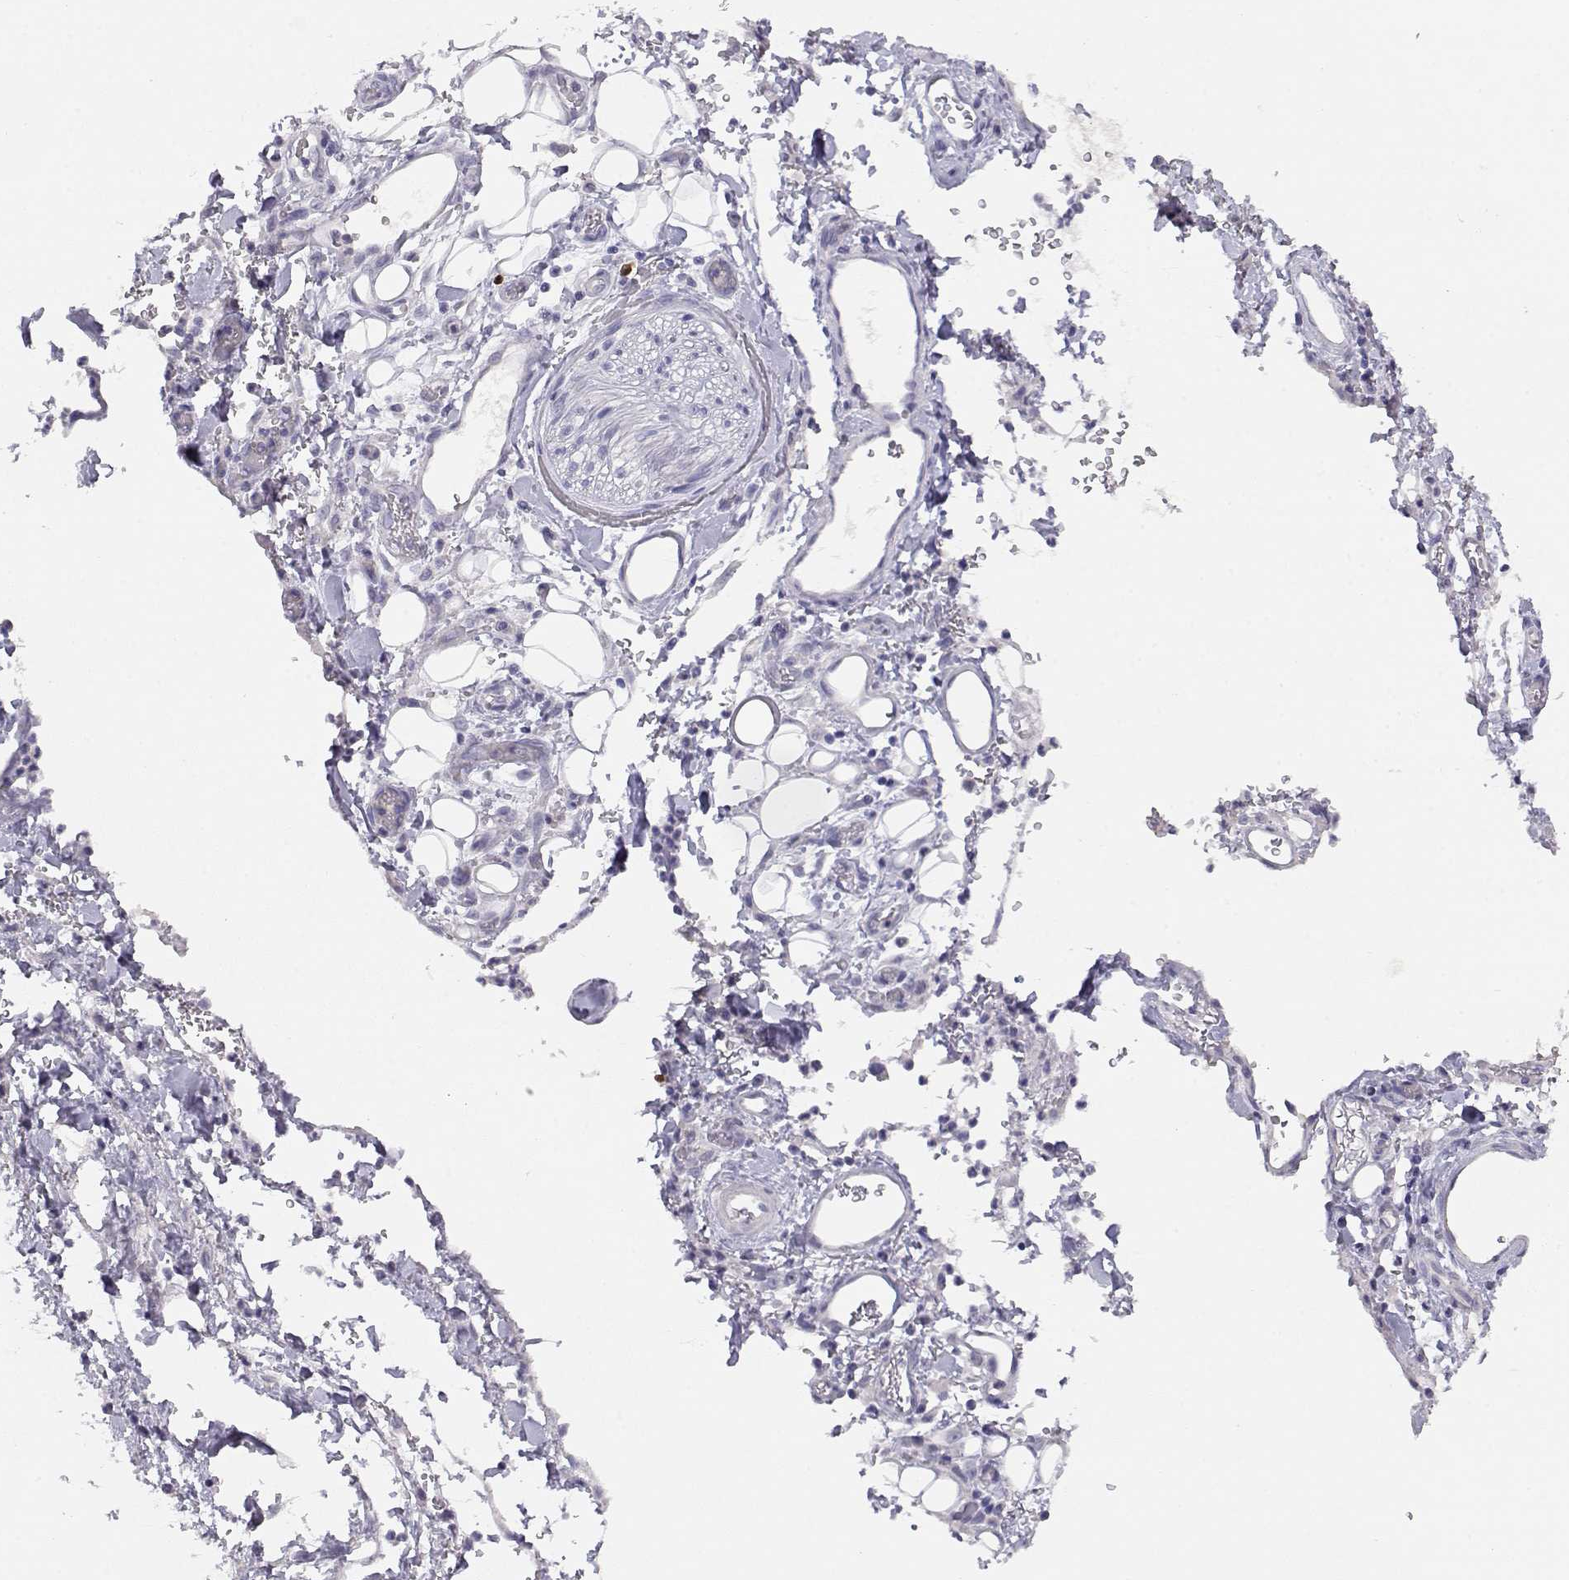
{"staining": {"intensity": "negative", "quantity": "none", "location": "none"}, "tissue": "stomach cancer", "cell_type": "Tumor cells", "image_type": "cancer", "snomed": [{"axis": "morphology", "description": "Normal tissue, NOS"}, {"axis": "morphology", "description": "Adenocarcinoma, NOS"}, {"axis": "topography", "description": "Esophagus"}, {"axis": "topography", "description": "Stomach, upper"}], "caption": "Tumor cells show no significant protein expression in adenocarcinoma (stomach).", "gene": "CDHR1", "patient": {"sex": "male", "age": 74}}